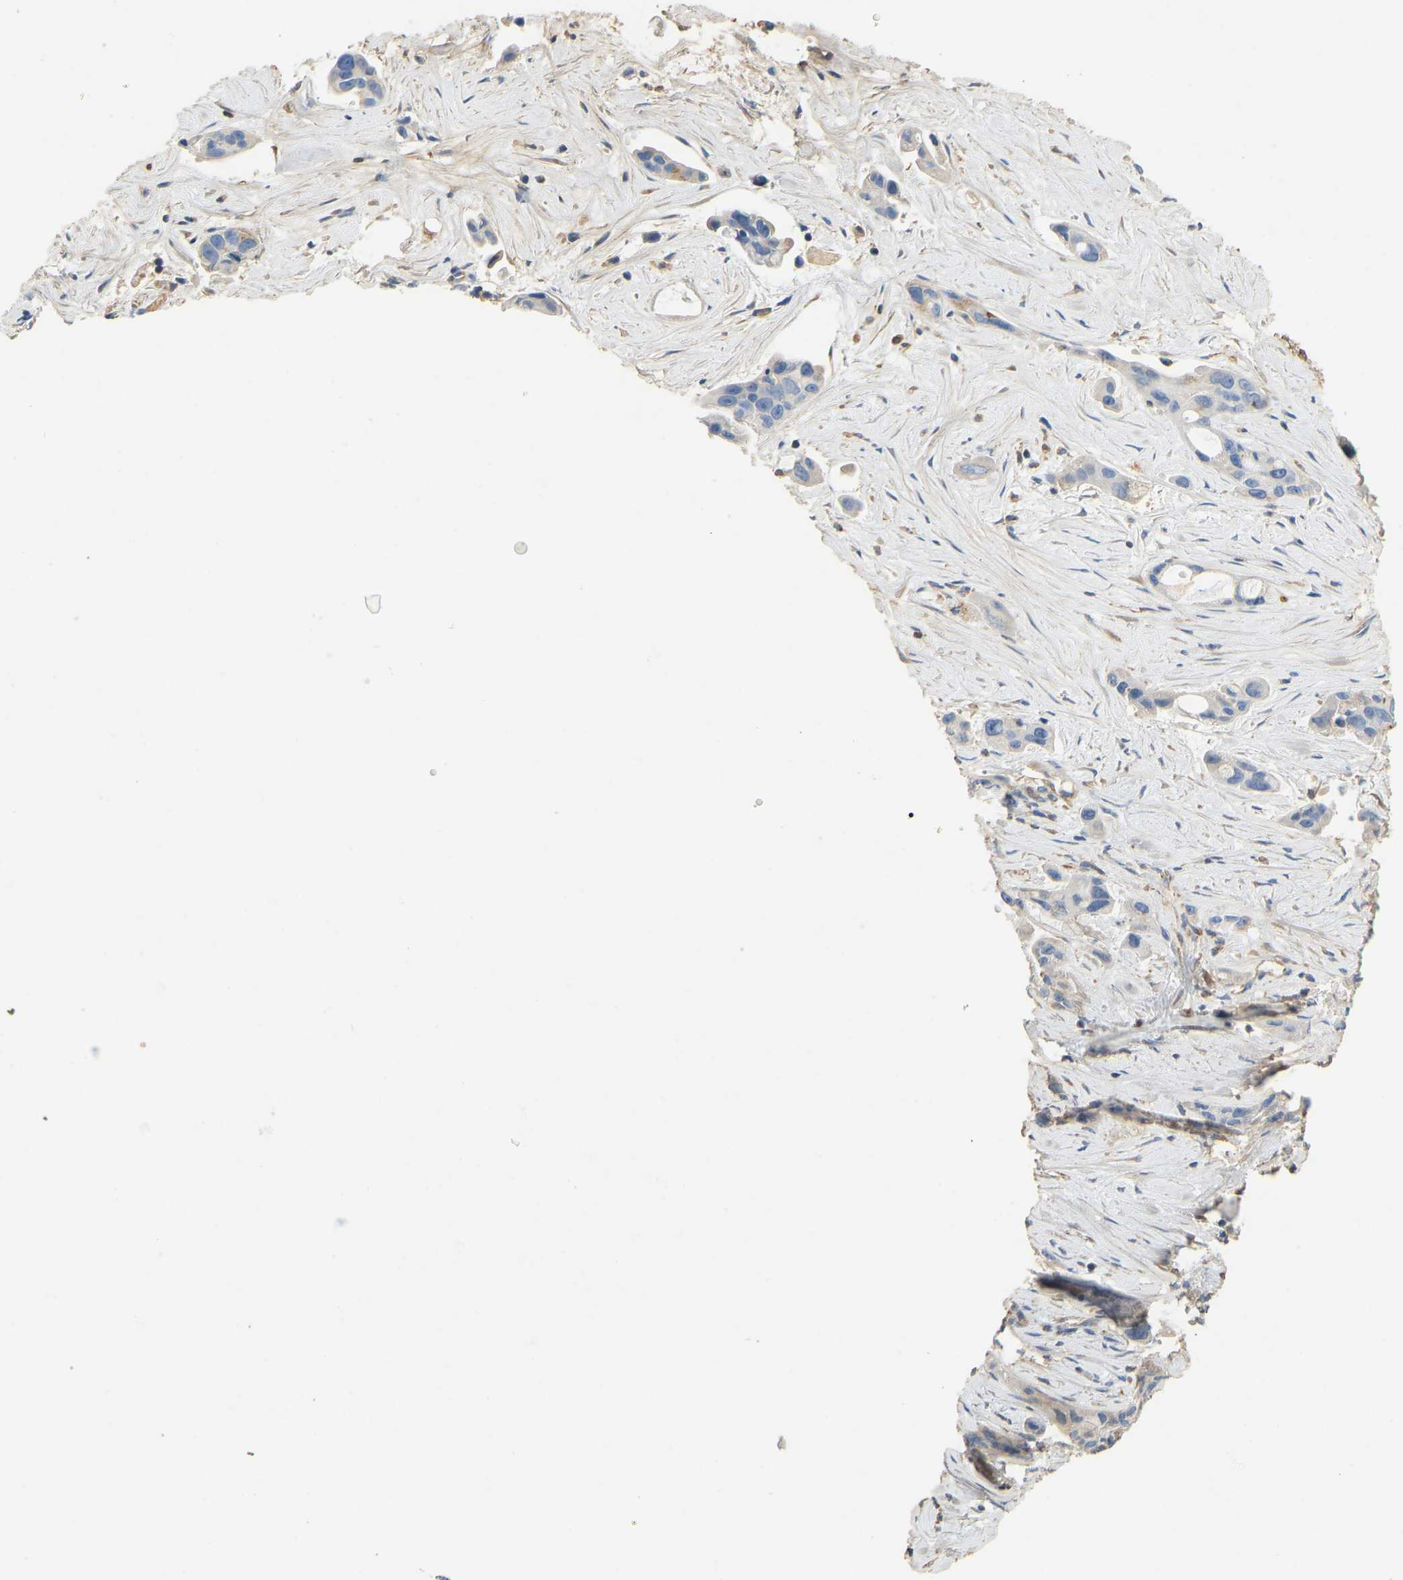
{"staining": {"intensity": "weak", "quantity": "25%-75%", "location": "cytoplasmic/membranous"}, "tissue": "pancreatic cancer", "cell_type": "Tumor cells", "image_type": "cancer", "snomed": [{"axis": "morphology", "description": "Adenocarcinoma, NOS"}, {"axis": "topography", "description": "Pancreas"}], "caption": "There is low levels of weak cytoplasmic/membranous positivity in tumor cells of pancreatic cancer (adenocarcinoma), as demonstrated by immunohistochemical staining (brown color).", "gene": "TECTA", "patient": {"sex": "male", "age": 53}}